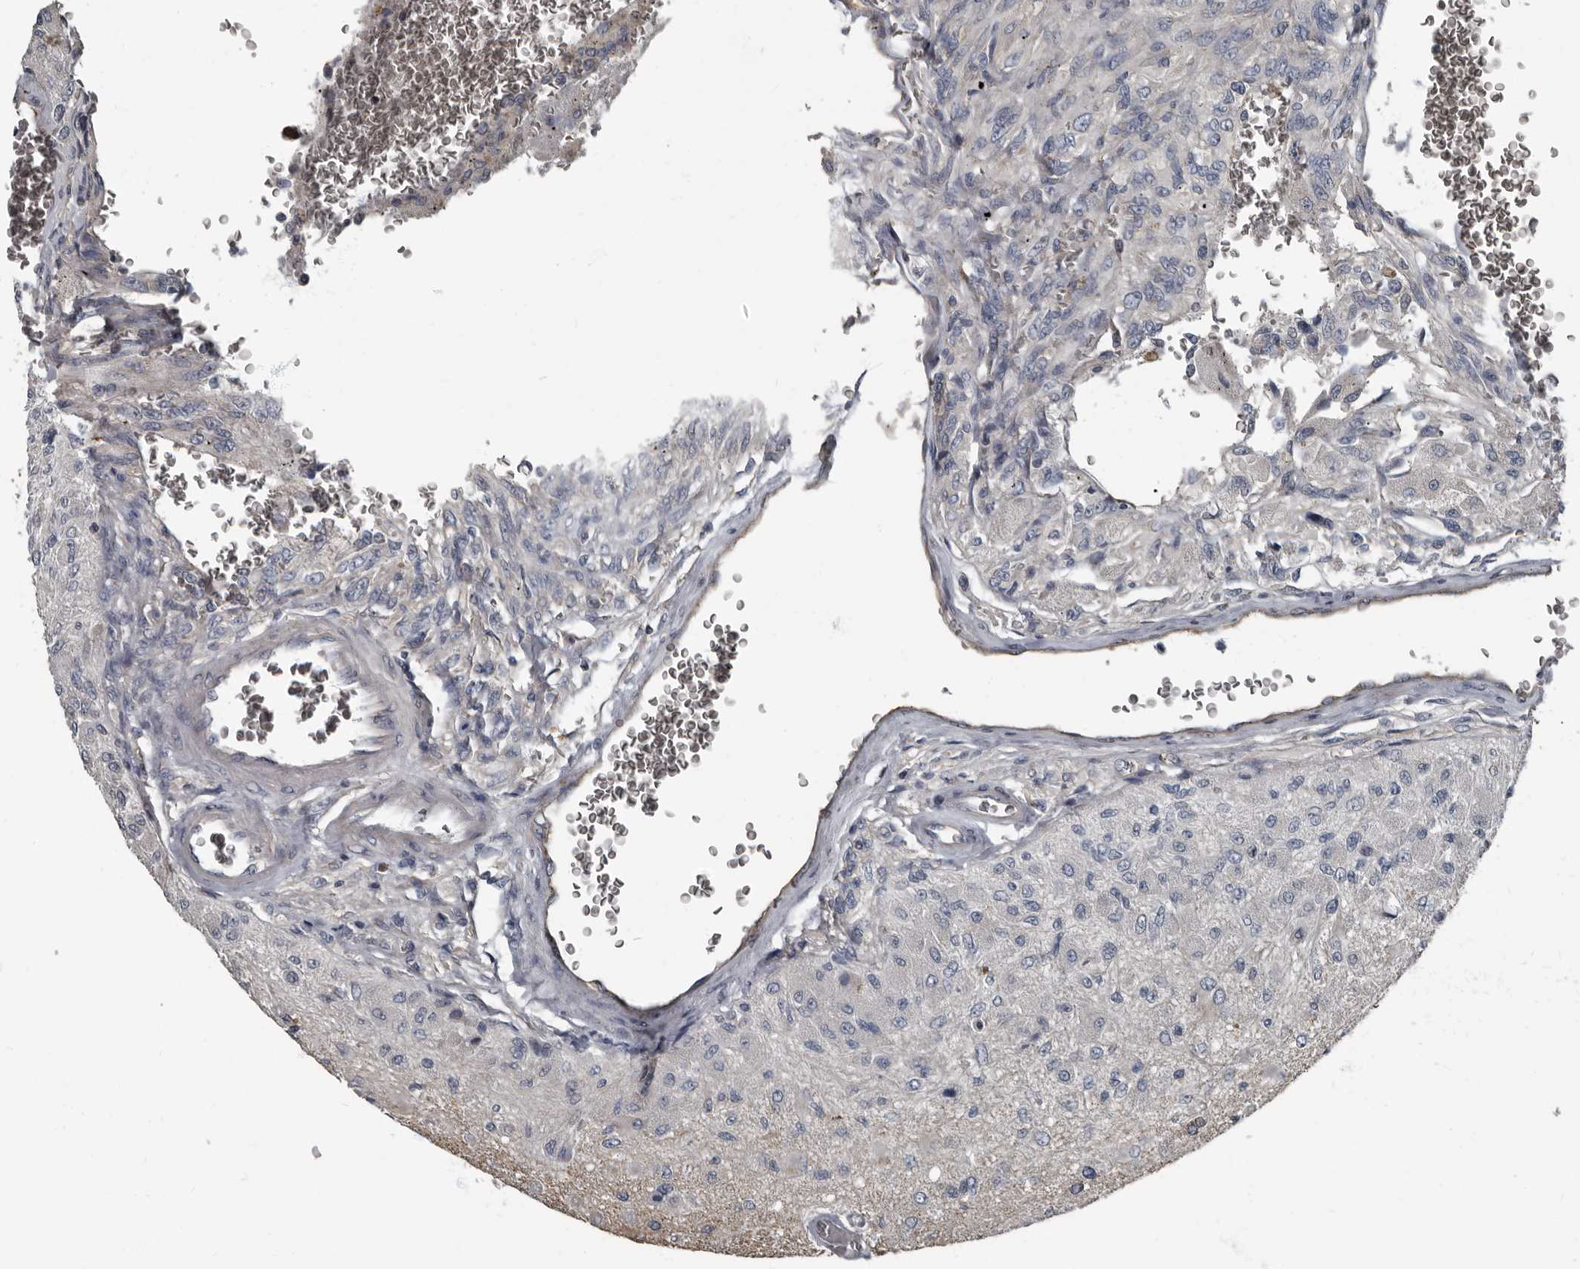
{"staining": {"intensity": "moderate", "quantity": "<25%", "location": "cytoplasmic/membranous"}, "tissue": "glioma", "cell_type": "Tumor cells", "image_type": "cancer", "snomed": [{"axis": "morphology", "description": "Normal tissue, NOS"}, {"axis": "morphology", "description": "Glioma, malignant, High grade"}, {"axis": "topography", "description": "Cerebral cortex"}], "caption": "The immunohistochemical stain shows moderate cytoplasmic/membranous positivity in tumor cells of glioma tissue.", "gene": "TPD52L1", "patient": {"sex": "male", "age": 77}}